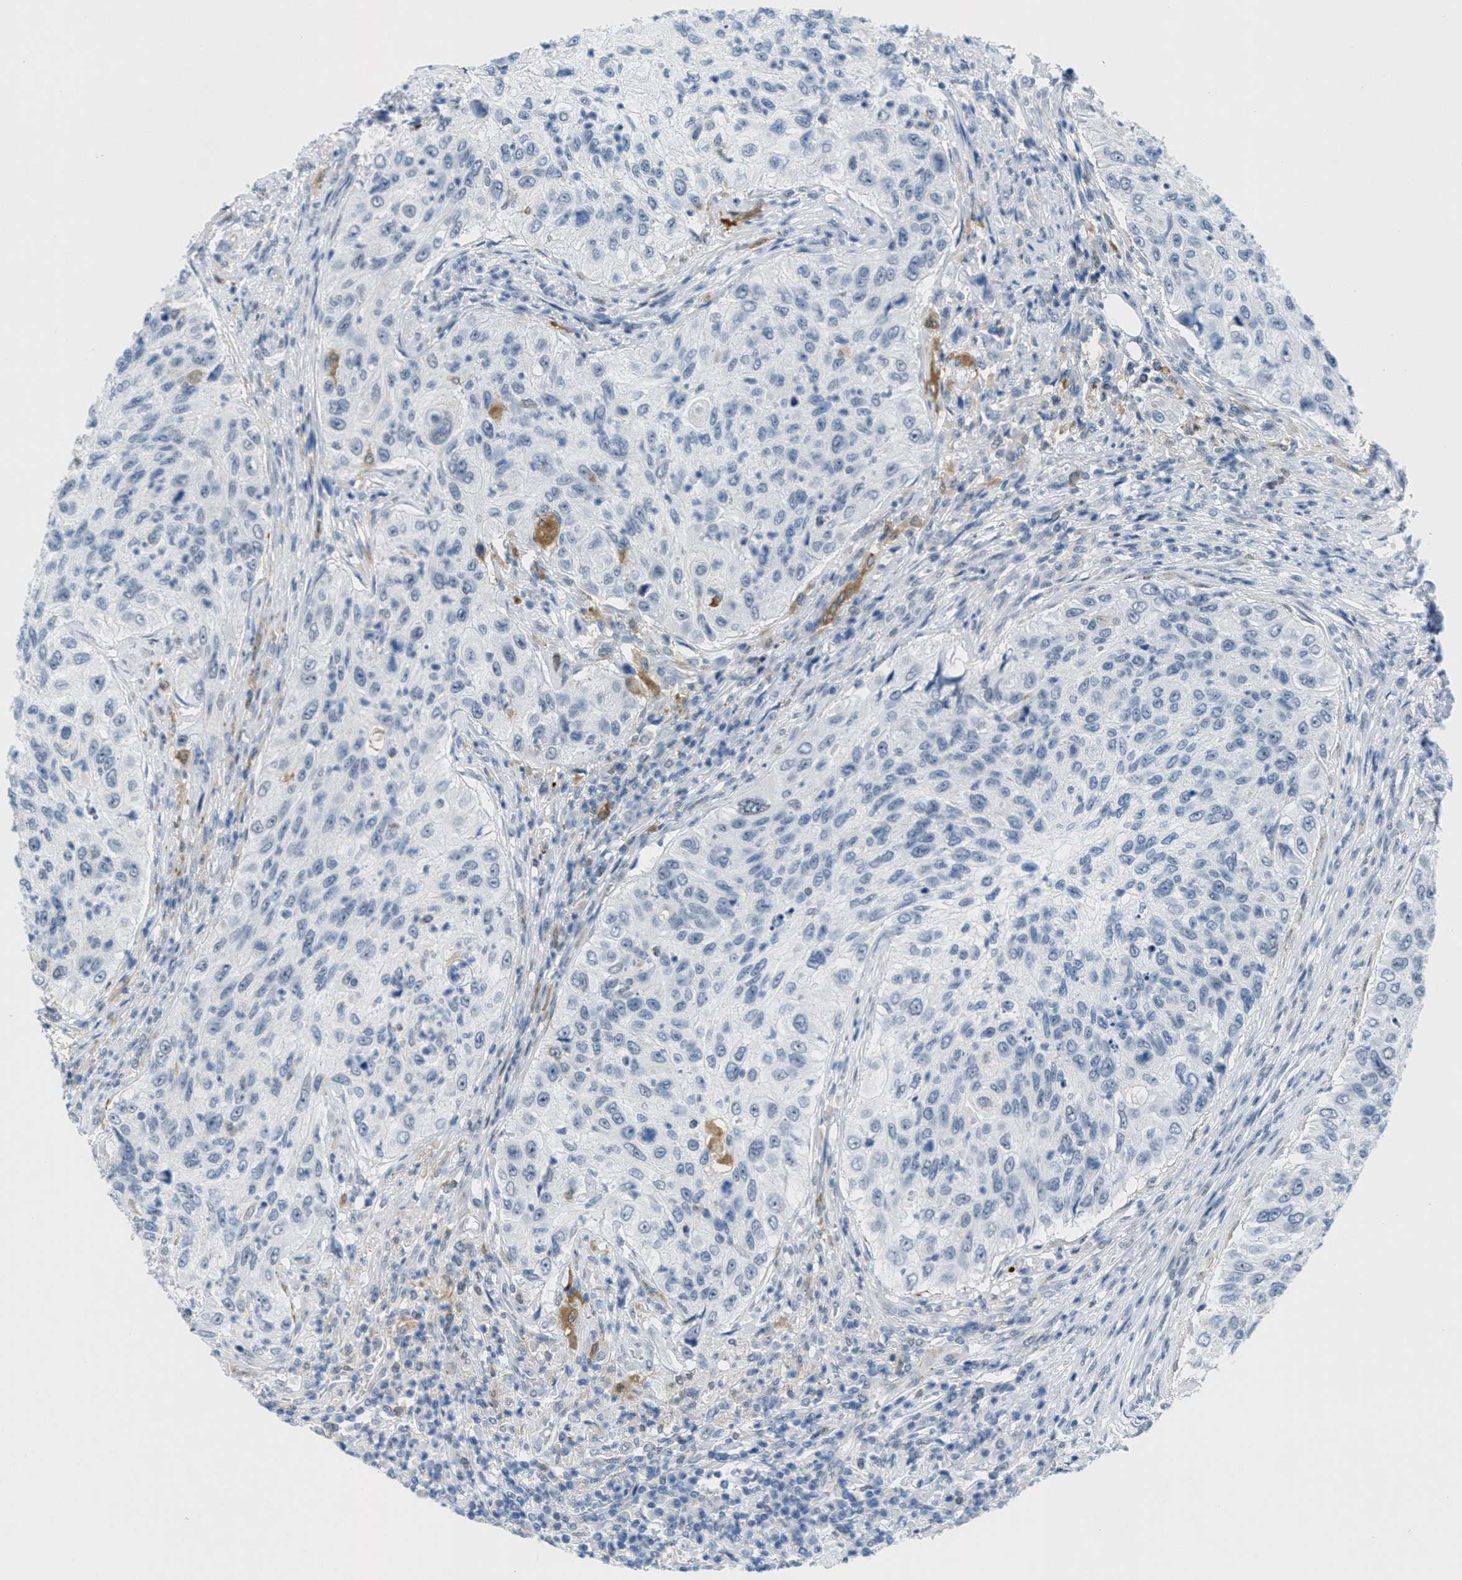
{"staining": {"intensity": "negative", "quantity": "none", "location": "none"}, "tissue": "urothelial cancer", "cell_type": "Tumor cells", "image_type": "cancer", "snomed": [{"axis": "morphology", "description": "Urothelial carcinoma, High grade"}, {"axis": "topography", "description": "Urinary bladder"}], "caption": "Tumor cells show no significant positivity in urothelial carcinoma (high-grade).", "gene": "HS3ST2", "patient": {"sex": "female", "age": 60}}